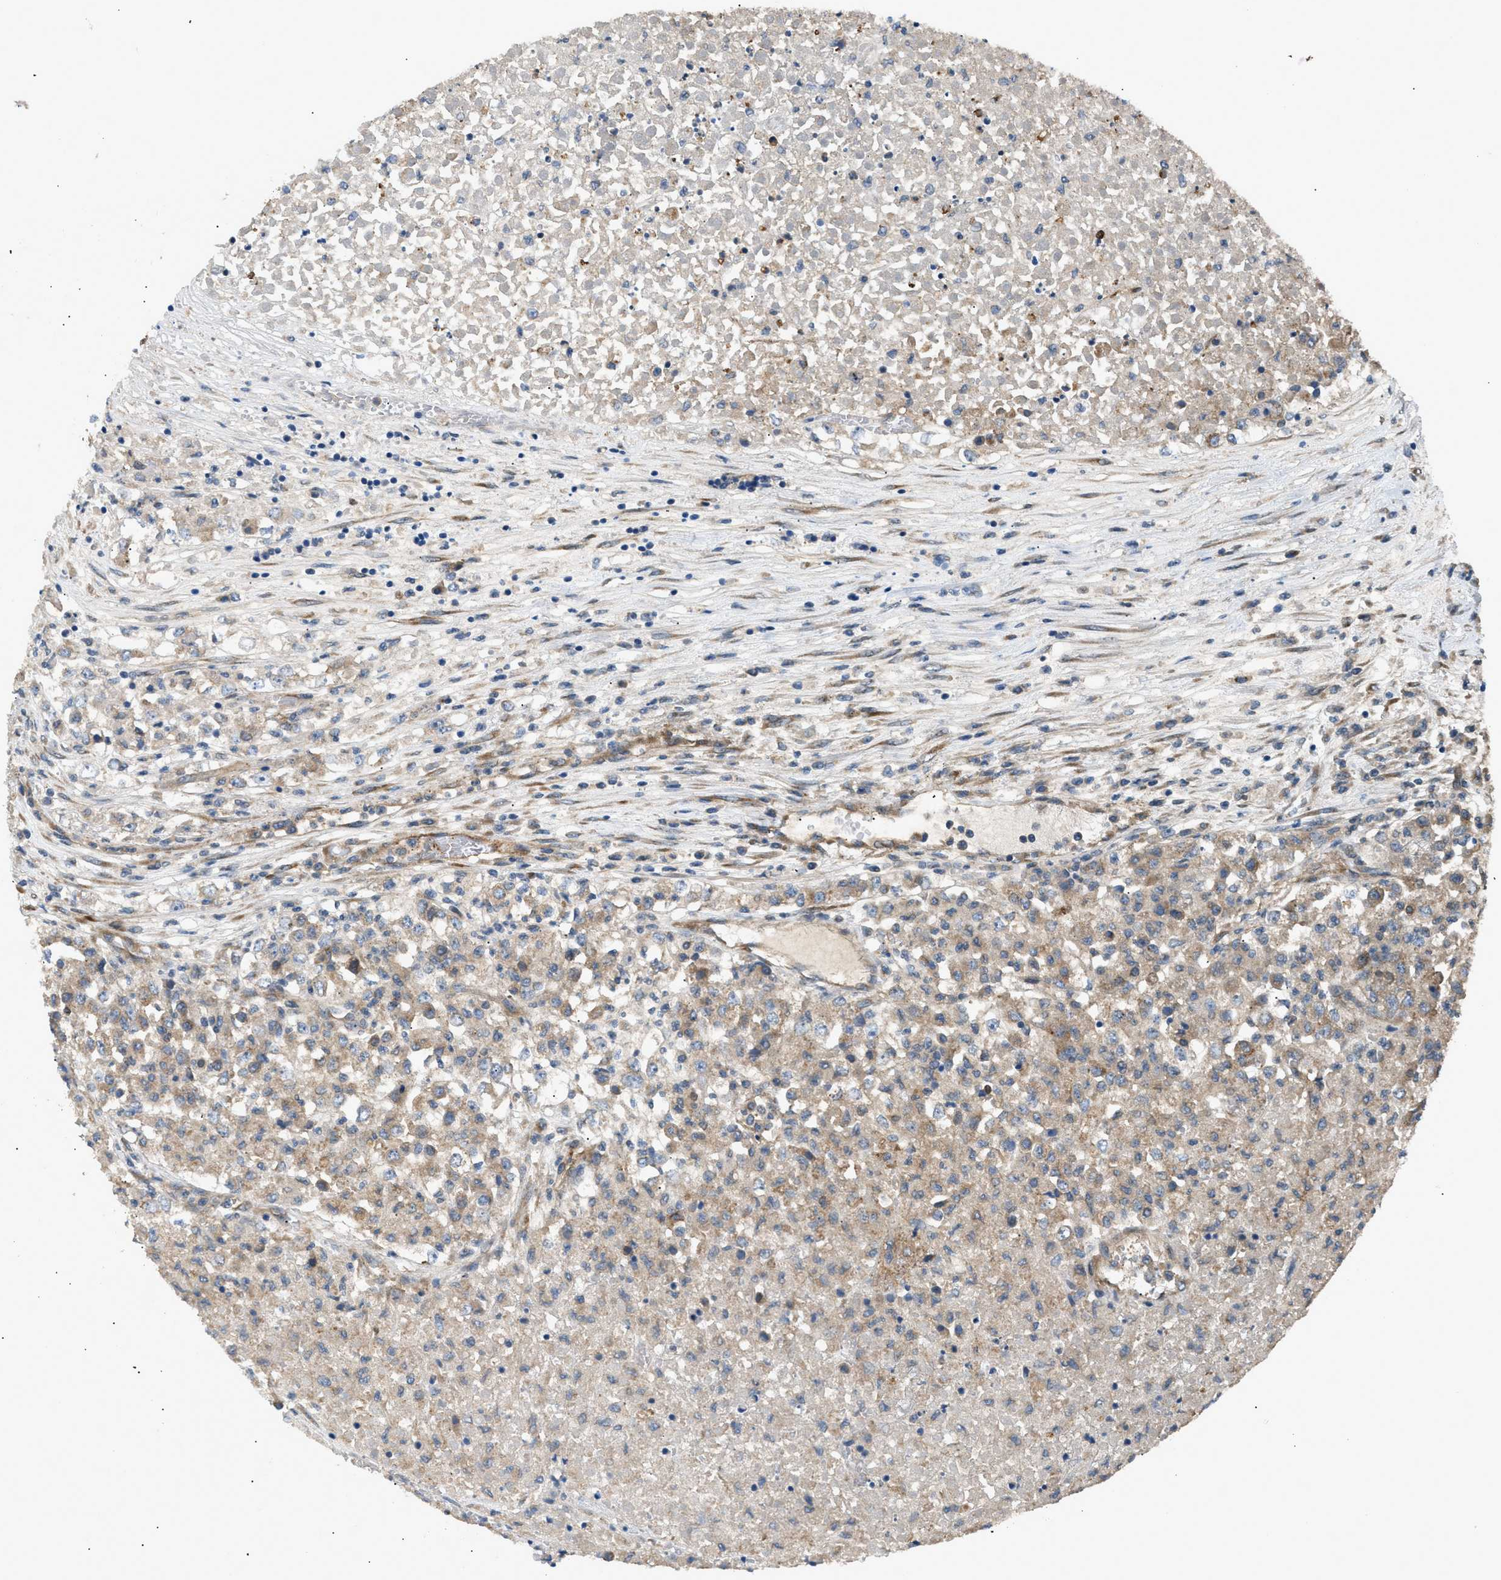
{"staining": {"intensity": "weak", "quantity": "<25%", "location": "cytoplasmic/membranous"}, "tissue": "renal cancer", "cell_type": "Tumor cells", "image_type": "cancer", "snomed": [{"axis": "morphology", "description": "Adenocarcinoma, NOS"}, {"axis": "topography", "description": "Kidney"}], "caption": "High power microscopy image of an immunohistochemistry (IHC) histopathology image of adenocarcinoma (renal), revealing no significant expression in tumor cells.", "gene": "LYSMD3", "patient": {"sex": "female", "age": 54}}